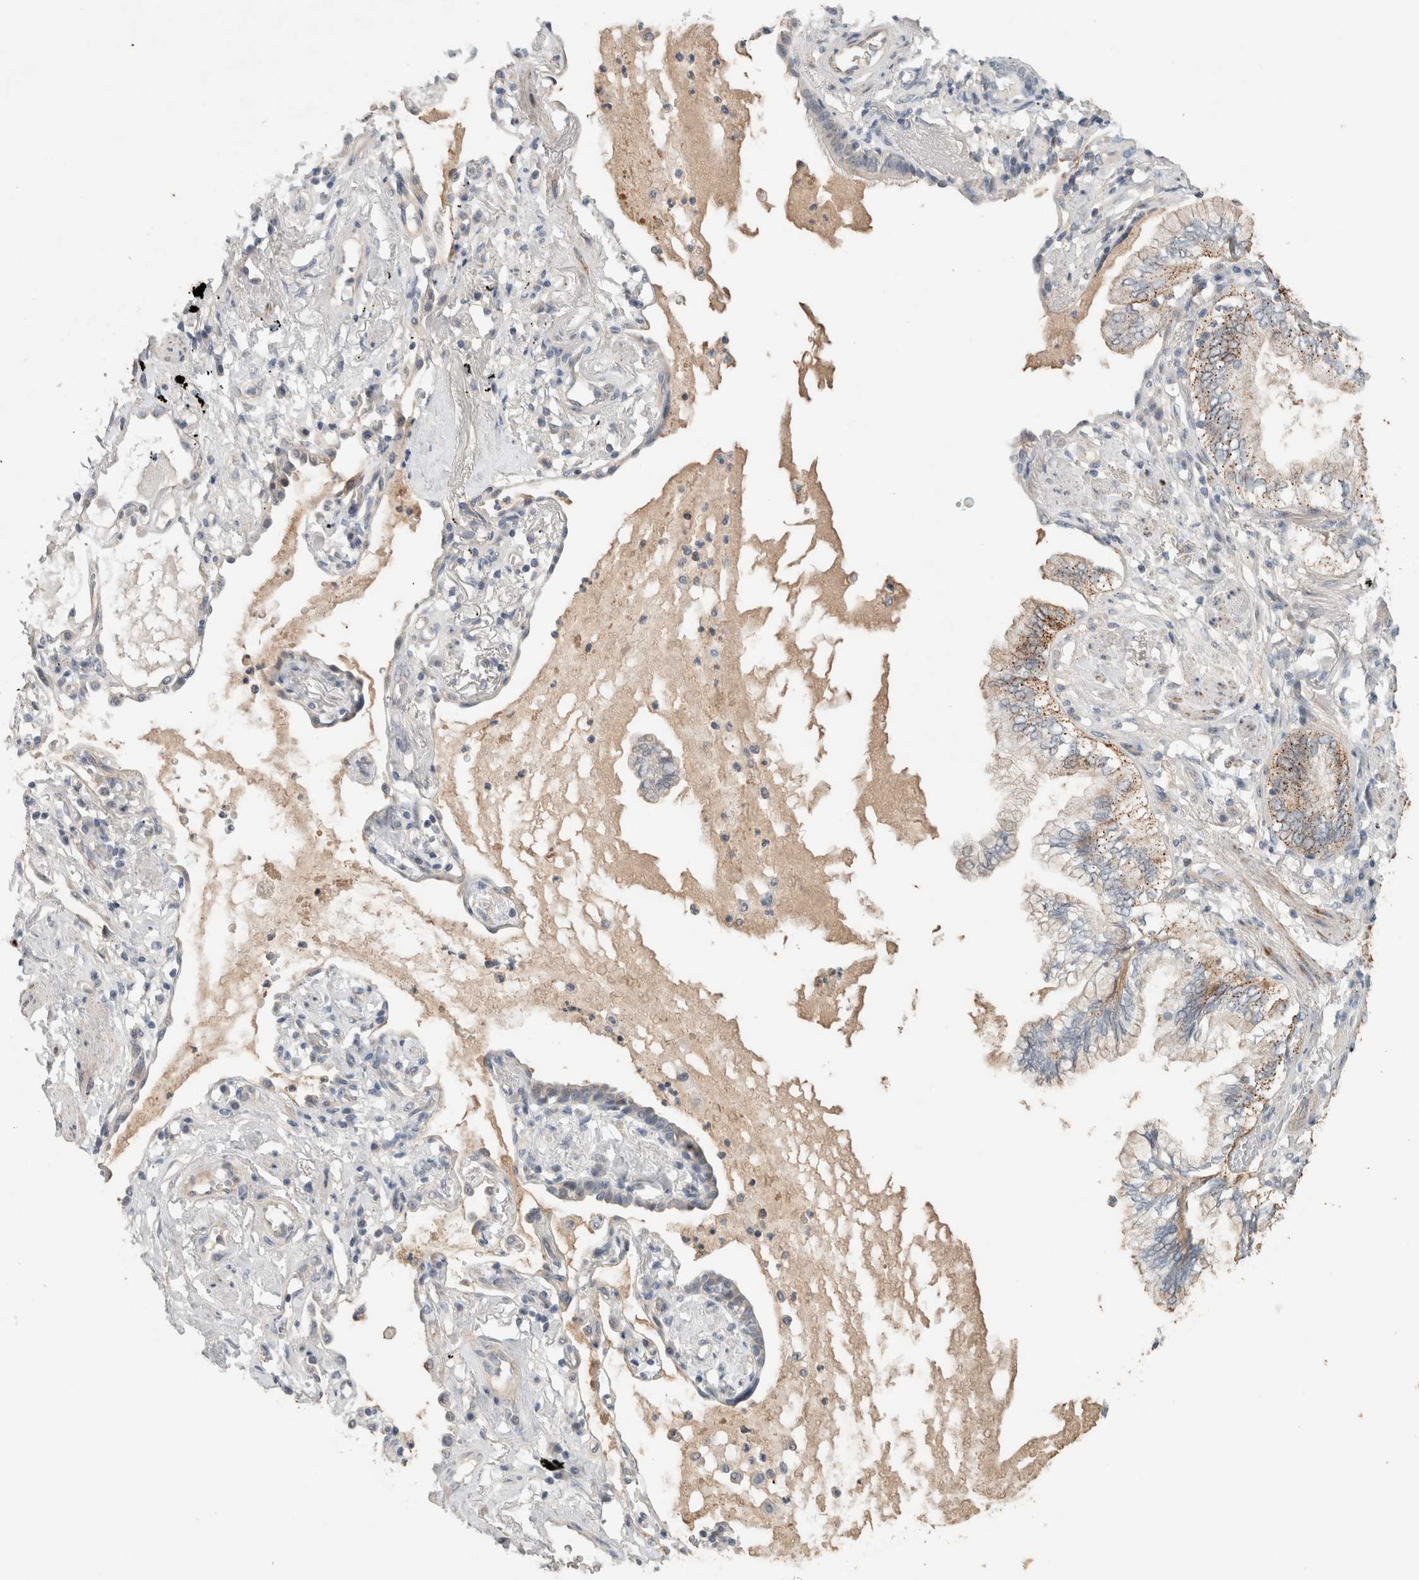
{"staining": {"intensity": "moderate", "quantity": "25%-75%", "location": "cytoplasmic/membranous"}, "tissue": "lung cancer", "cell_type": "Tumor cells", "image_type": "cancer", "snomed": [{"axis": "morphology", "description": "Adenocarcinoma, NOS"}, {"axis": "topography", "description": "Lung"}], "caption": "Tumor cells show medium levels of moderate cytoplasmic/membranous staining in about 25%-75% of cells in adenocarcinoma (lung).", "gene": "HCN3", "patient": {"sex": "female", "age": 70}}